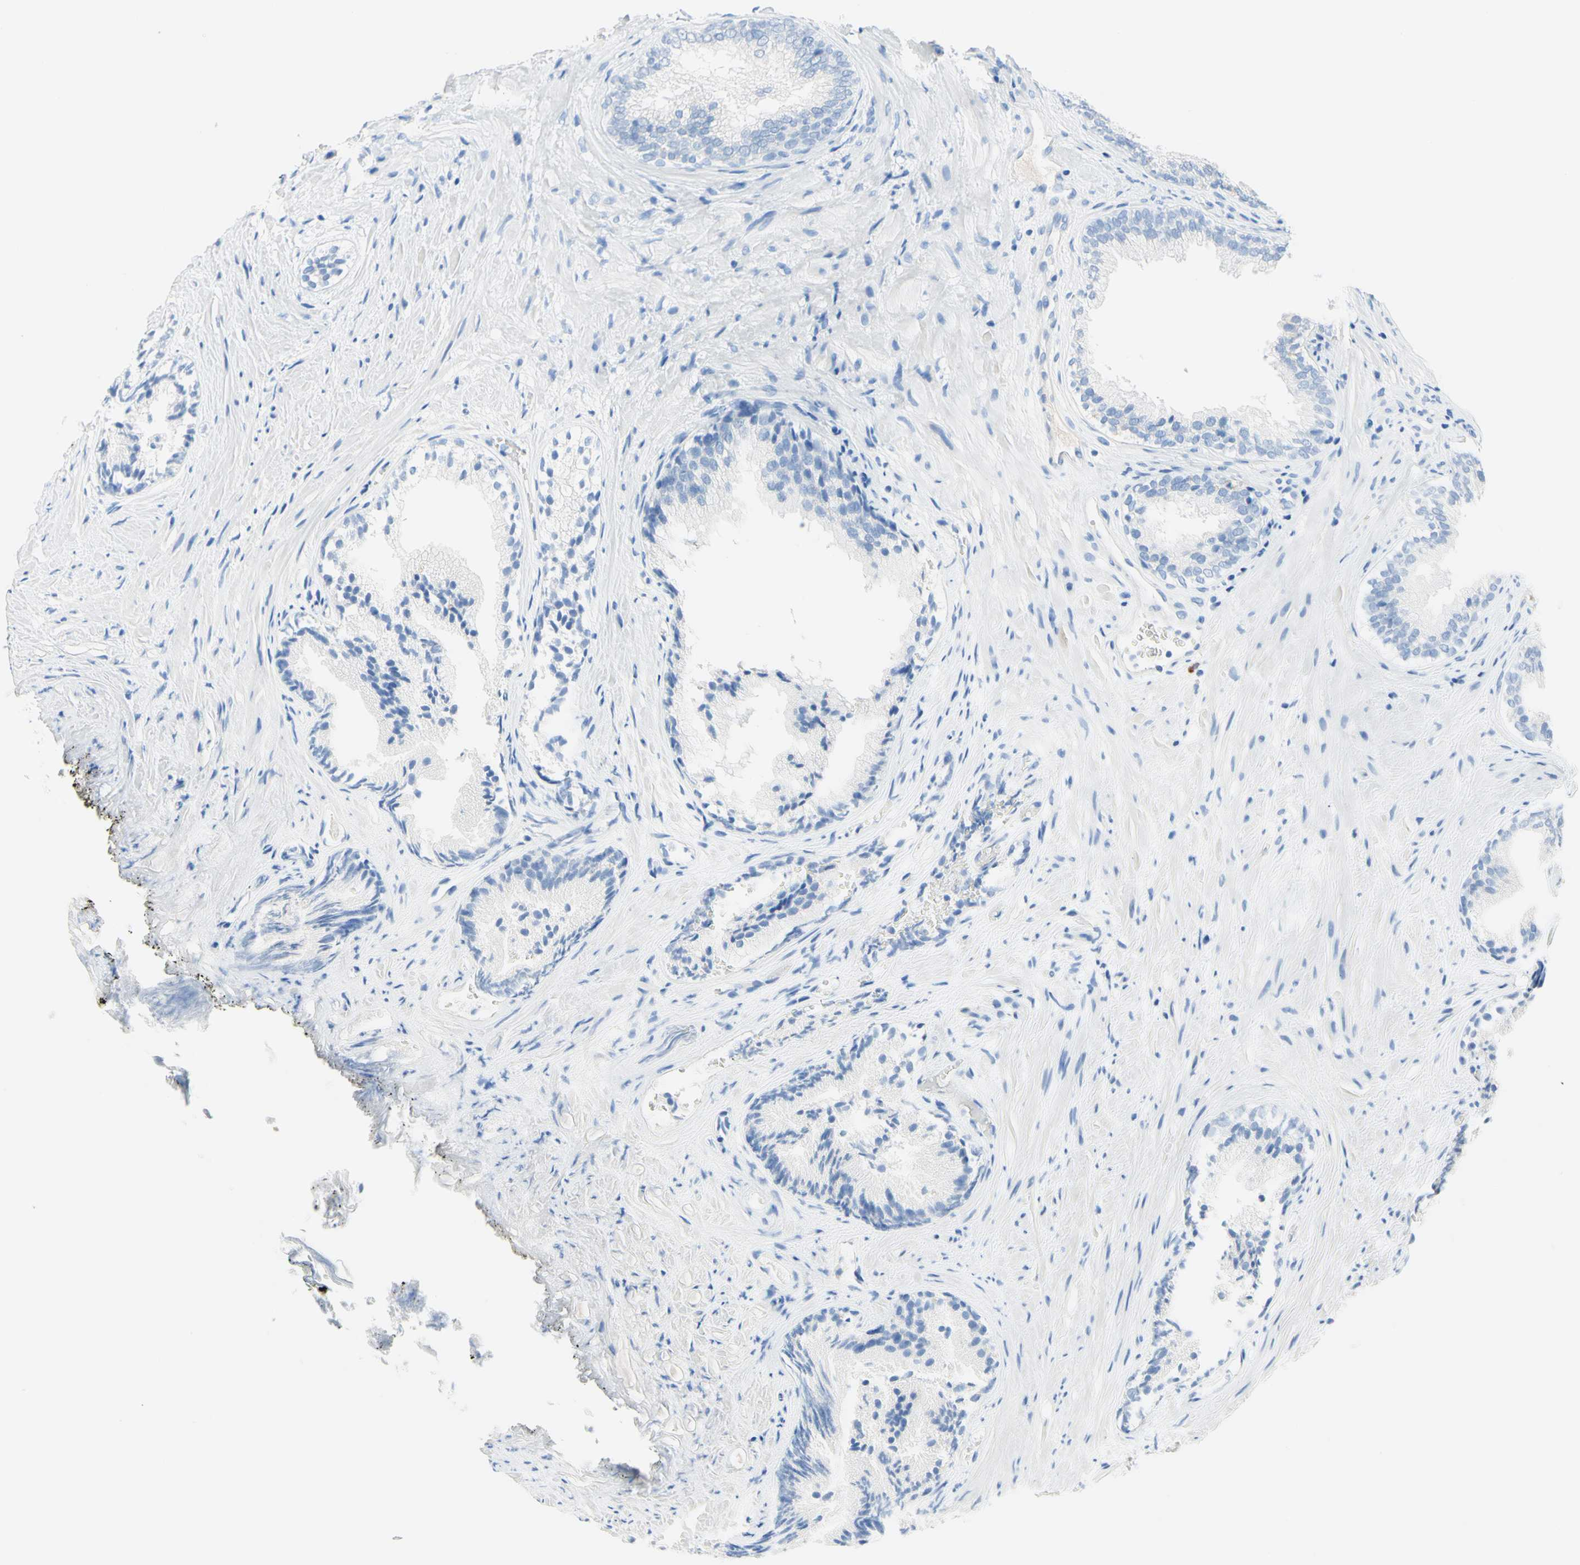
{"staining": {"intensity": "negative", "quantity": "none", "location": "none"}, "tissue": "prostate", "cell_type": "Glandular cells", "image_type": "normal", "snomed": [{"axis": "morphology", "description": "Normal tissue, NOS"}, {"axis": "topography", "description": "Prostate"}], "caption": "Protein analysis of unremarkable prostate demonstrates no significant staining in glandular cells. (DAB (3,3'-diaminobenzidine) immunohistochemistry, high magnification).", "gene": "IL6ST", "patient": {"sex": "male", "age": 76}}